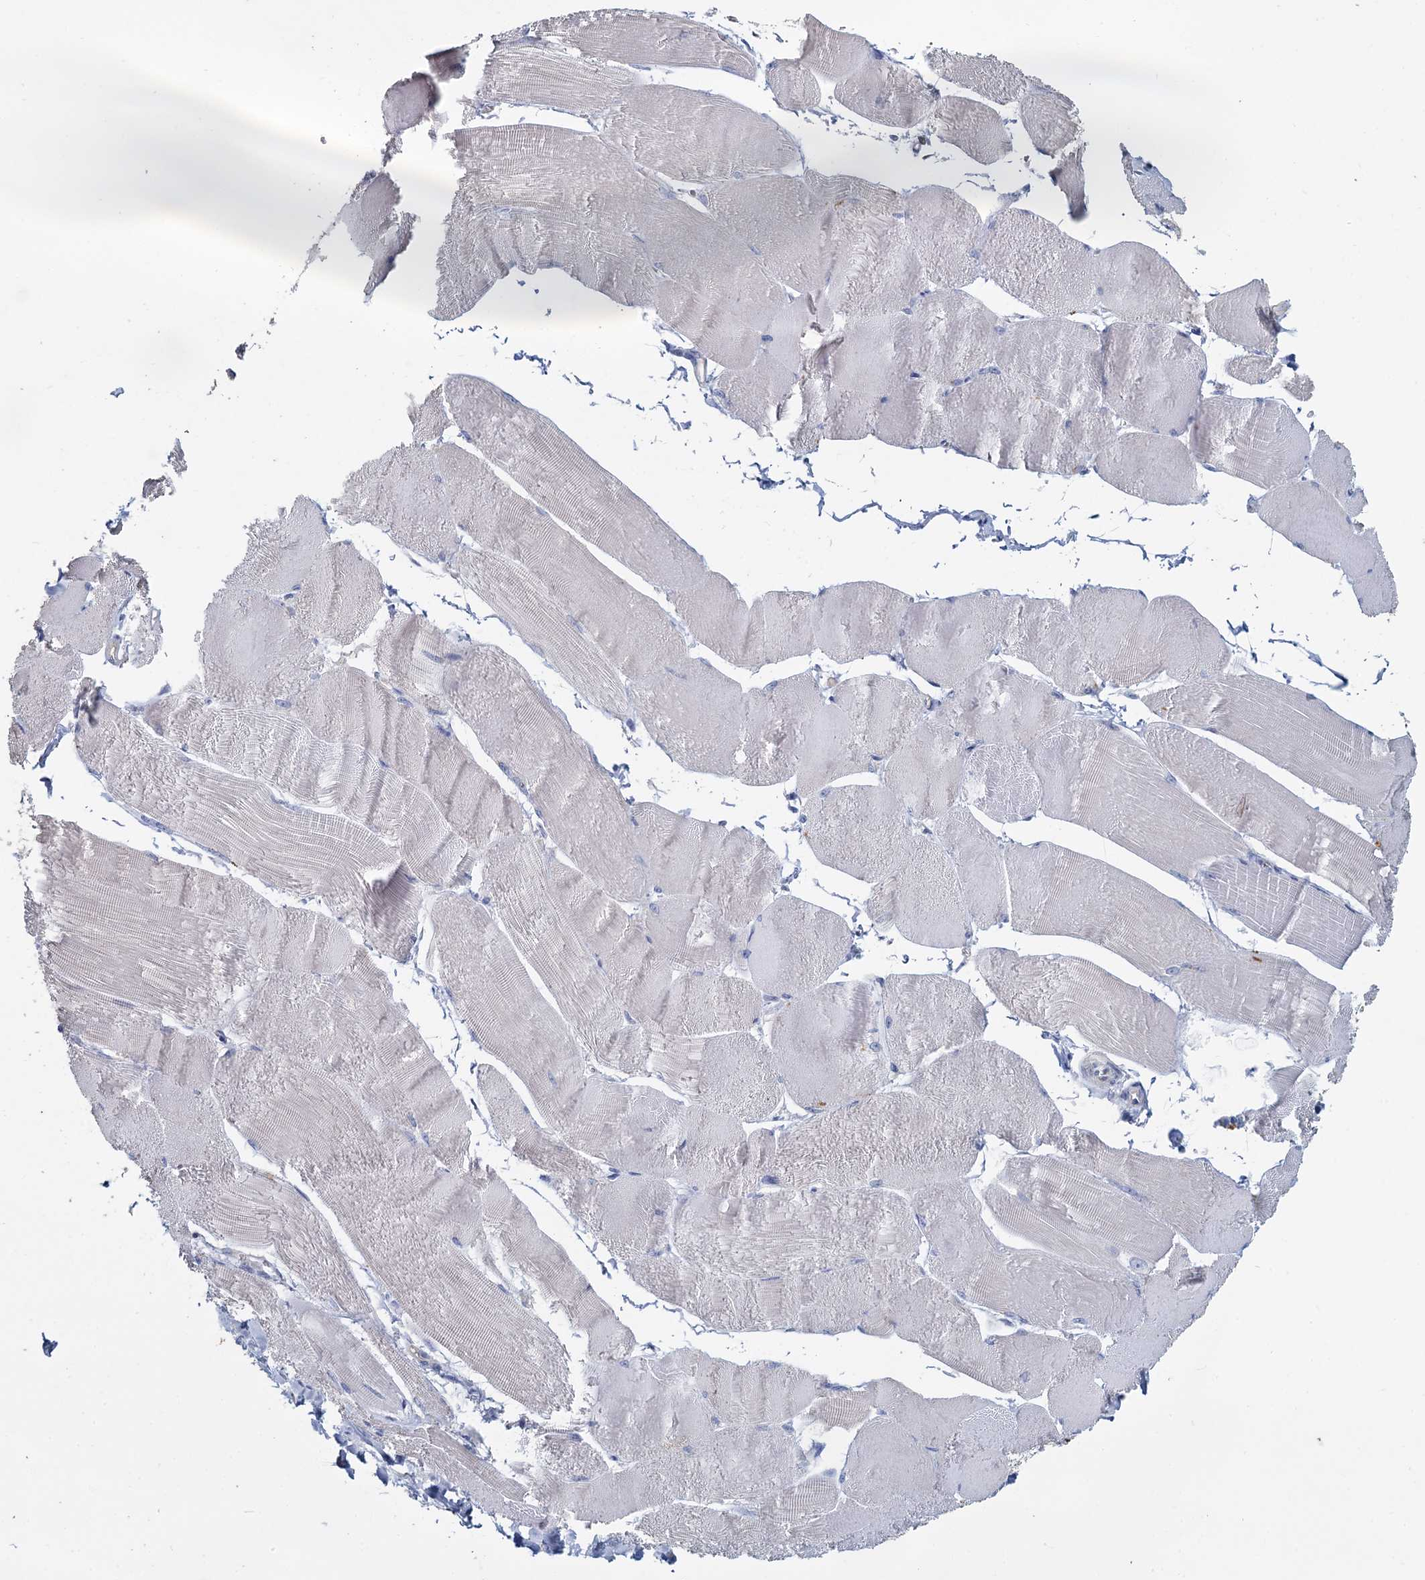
{"staining": {"intensity": "negative", "quantity": "none", "location": "none"}, "tissue": "skeletal muscle", "cell_type": "Myocytes", "image_type": "normal", "snomed": [{"axis": "morphology", "description": "Normal tissue, NOS"}, {"axis": "morphology", "description": "Basal cell carcinoma"}, {"axis": "topography", "description": "Skeletal muscle"}], "caption": "This is a photomicrograph of immunohistochemistry (IHC) staining of normal skeletal muscle, which shows no staining in myocytes.", "gene": "ACSM3", "patient": {"sex": "female", "age": 64}}